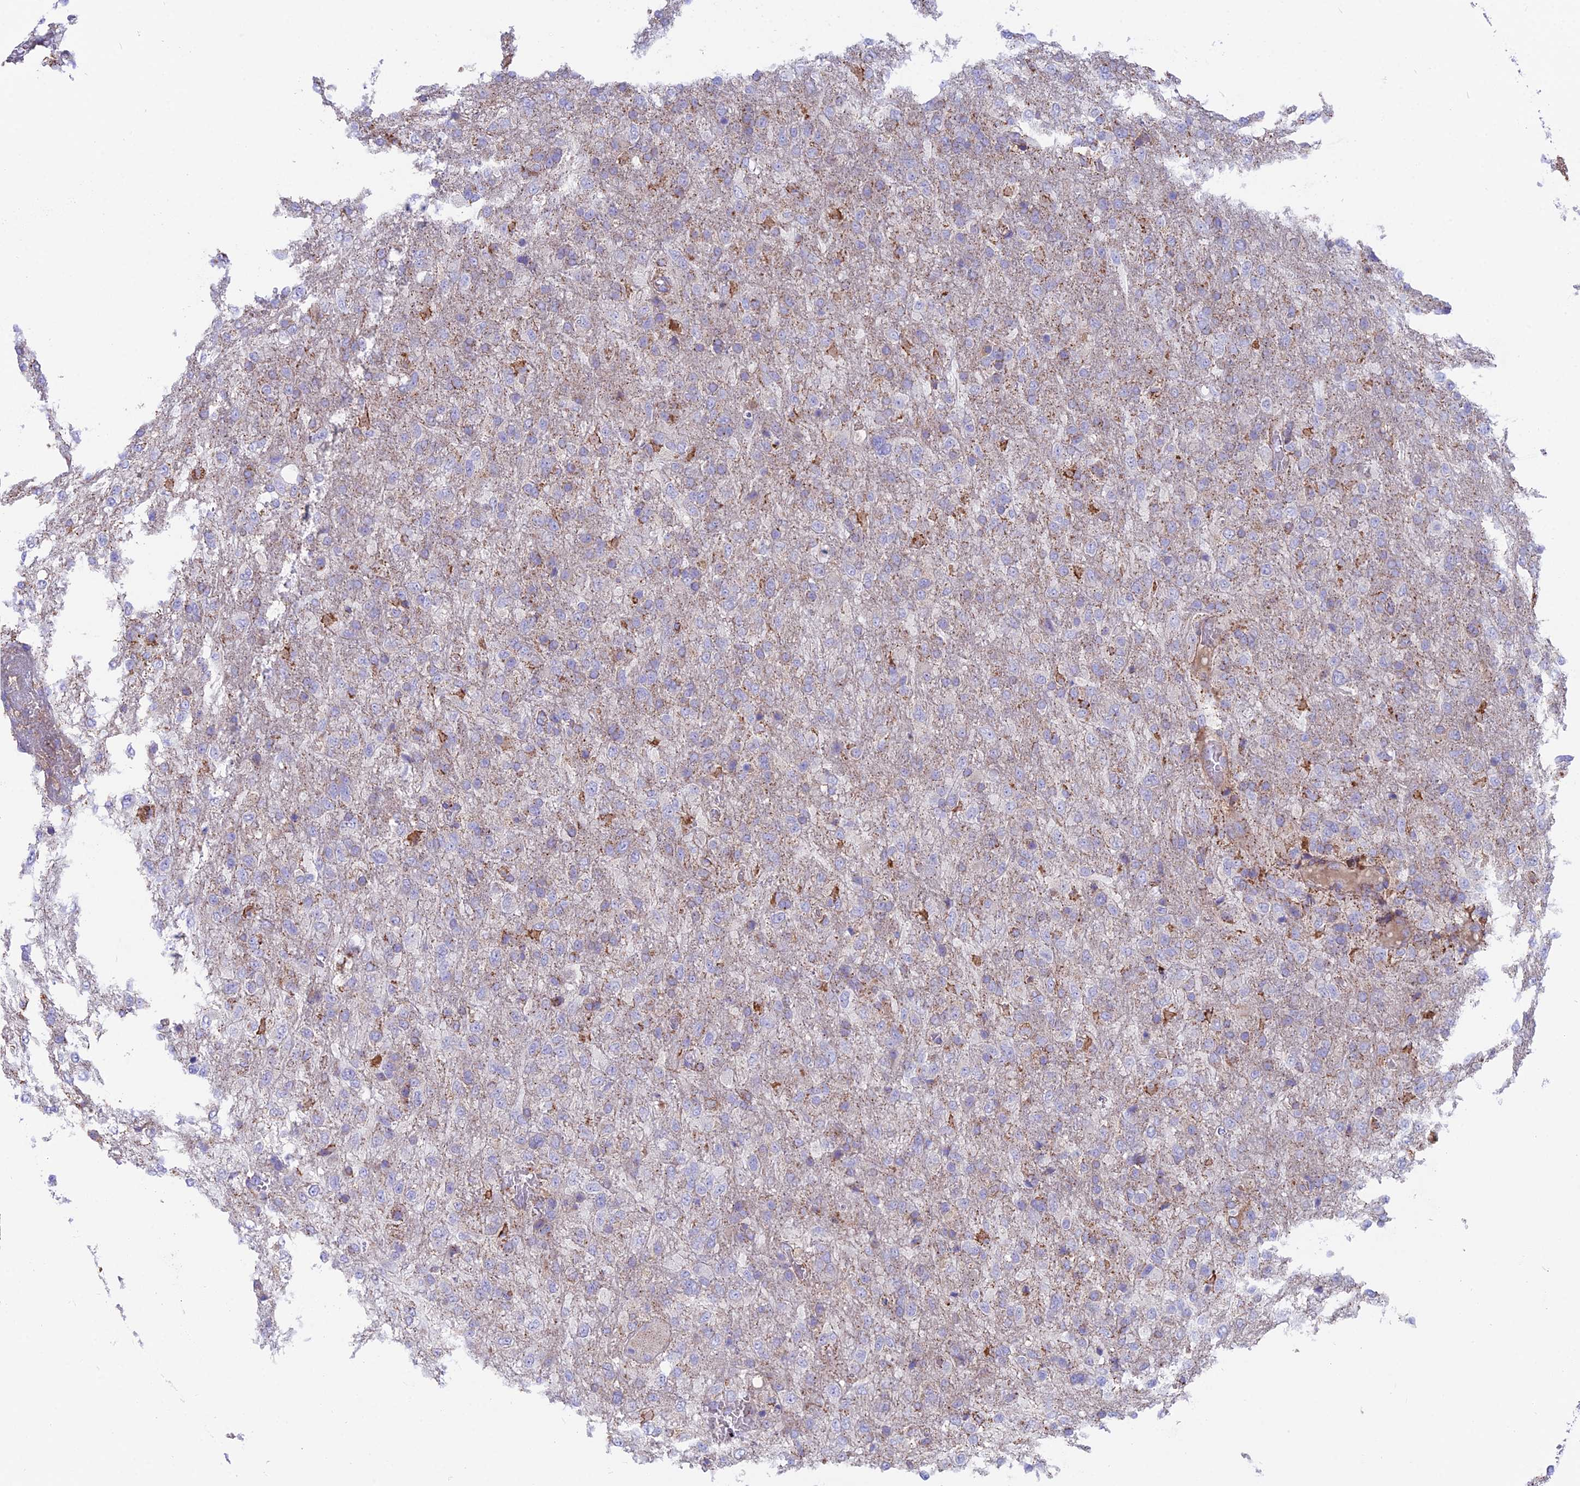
{"staining": {"intensity": "weak", "quantity": "<25%", "location": "cytoplasmic/membranous"}, "tissue": "glioma", "cell_type": "Tumor cells", "image_type": "cancer", "snomed": [{"axis": "morphology", "description": "Glioma, malignant, High grade"}, {"axis": "topography", "description": "Brain"}], "caption": "Glioma was stained to show a protein in brown. There is no significant staining in tumor cells.", "gene": "TIGD6", "patient": {"sex": "female", "age": 74}}